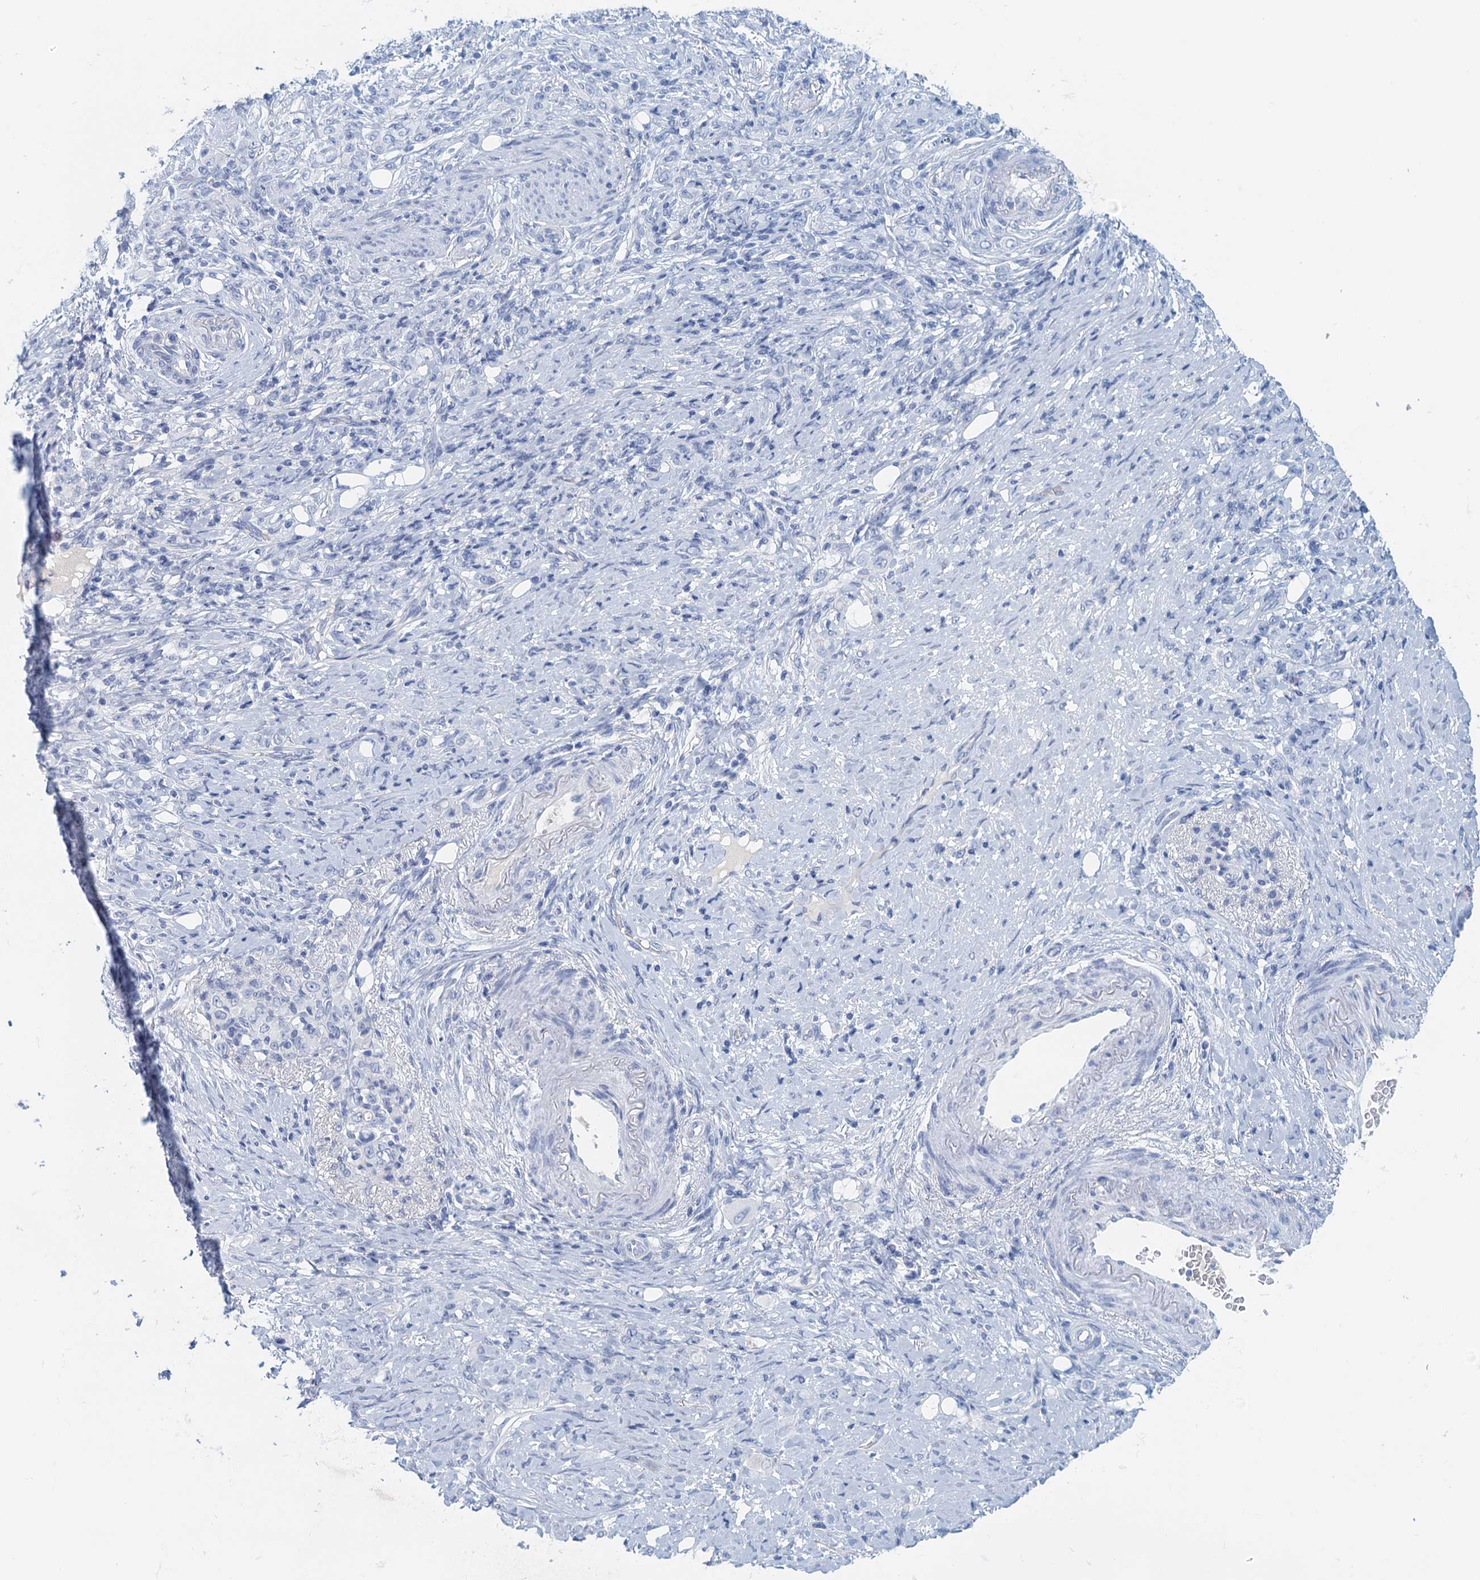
{"staining": {"intensity": "negative", "quantity": "none", "location": "none"}, "tissue": "stomach cancer", "cell_type": "Tumor cells", "image_type": "cancer", "snomed": [{"axis": "morphology", "description": "Adenocarcinoma, NOS"}, {"axis": "topography", "description": "Stomach"}], "caption": "The IHC image has no significant staining in tumor cells of stomach adenocarcinoma tissue.", "gene": "CYP51A1", "patient": {"sex": "female", "age": 79}}